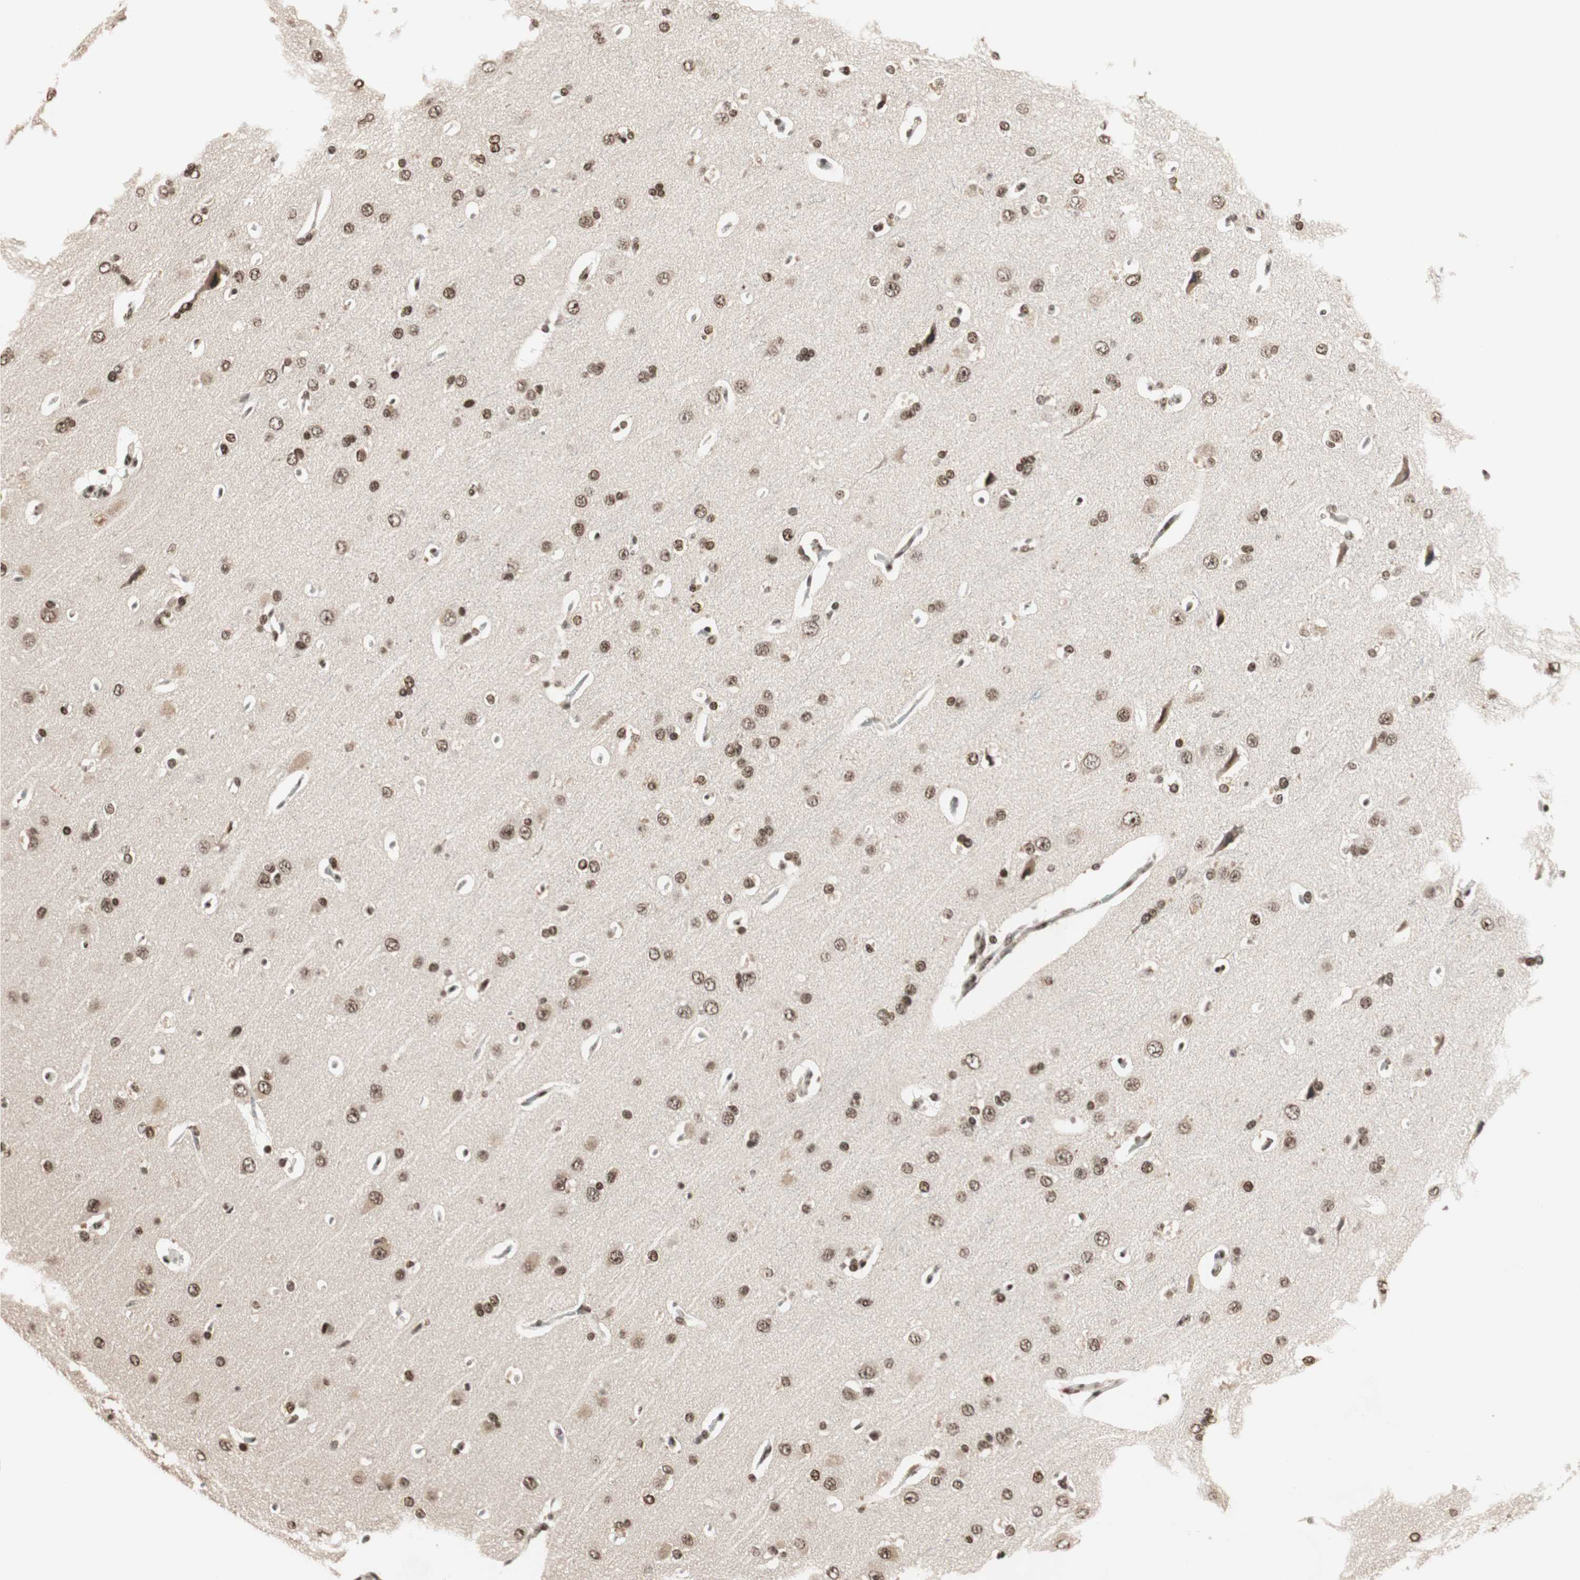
{"staining": {"intensity": "moderate", "quantity": ">75%", "location": "nuclear"}, "tissue": "cerebral cortex", "cell_type": "Endothelial cells", "image_type": "normal", "snomed": [{"axis": "morphology", "description": "Normal tissue, NOS"}, {"axis": "topography", "description": "Cerebral cortex"}], "caption": "Cerebral cortex stained for a protein demonstrates moderate nuclear positivity in endothelial cells.", "gene": "MDC1", "patient": {"sex": "male", "age": 62}}